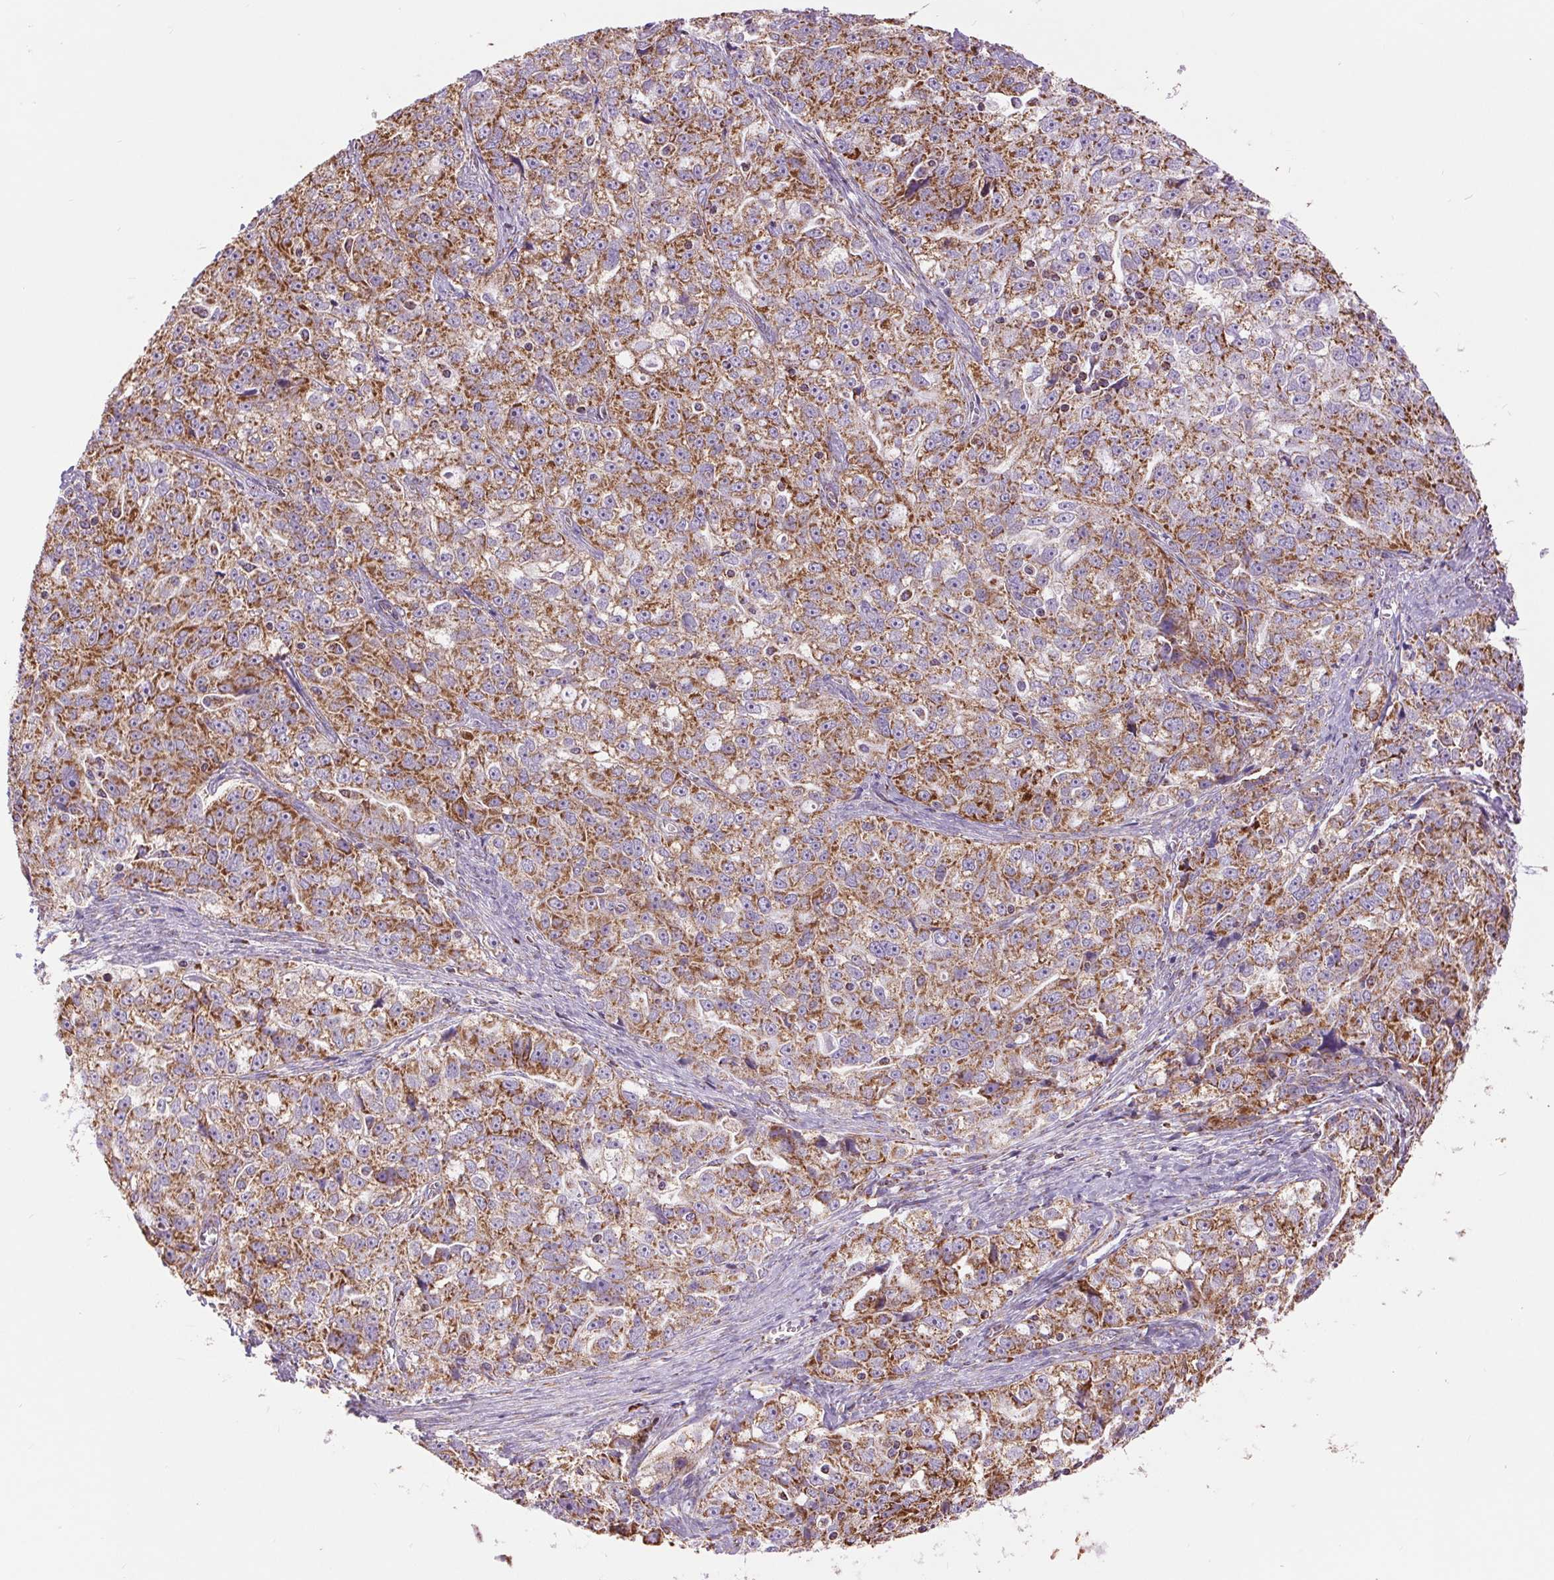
{"staining": {"intensity": "strong", "quantity": ">75%", "location": "cytoplasmic/membranous"}, "tissue": "ovarian cancer", "cell_type": "Tumor cells", "image_type": "cancer", "snomed": [{"axis": "morphology", "description": "Cystadenocarcinoma, serous, NOS"}, {"axis": "topography", "description": "Ovary"}], "caption": "An image showing strong cytoplasmic/membranous expression in approximately >75% of tumor cells in ovarian cancer (serous cystadenocarcinoma), as visualized by brown immunohistochemical staining.", "gene": "ATP5PB", "patient": {"sex": "female", "age": 51}}